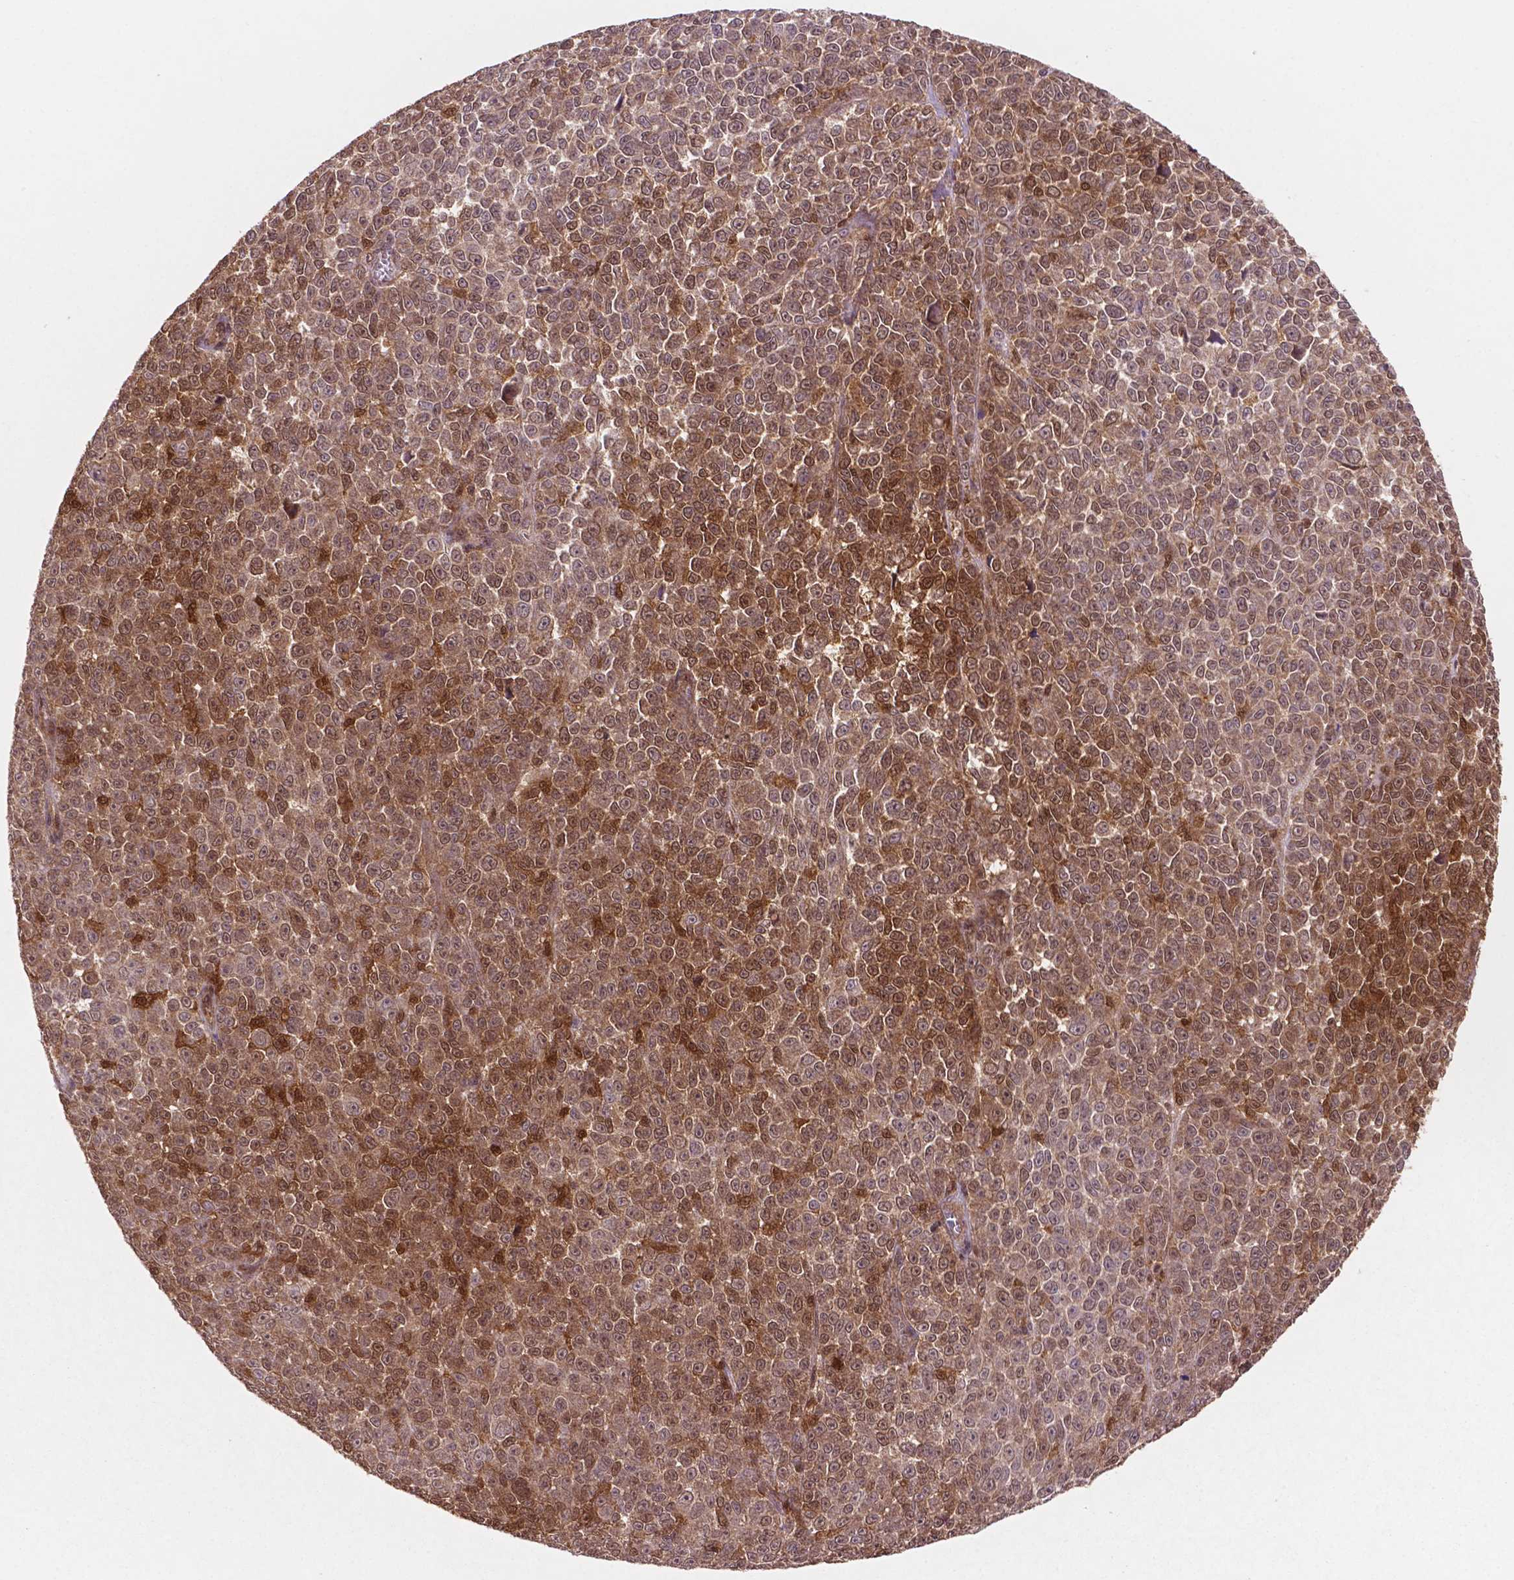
{"staining": {"intensity": "moderate", "quantity": ">75%", "location": "cytoplasmic/membranous,nuclear"}, "tissue": "melanoma", "cell_type": "Tumor cells", "image_type": "cancer", "snomed": [{"axis": "morphology", "description": "Malignant melanoma, NOS"}, {"axis": "topography", "description": "Skin"}], "caption": "An immunohistochemistry (IHC) photomicrograph of neoplastic tissue is shown. Protein staining in brown labels moderate cytoplasmic/membranous and nuclear positivity in melanoma within tumor cells. (IHC, brightfield microscopy, high magnification).", "gene": "UBE2L6", "patient": {"sex": "female", "age": 95}}